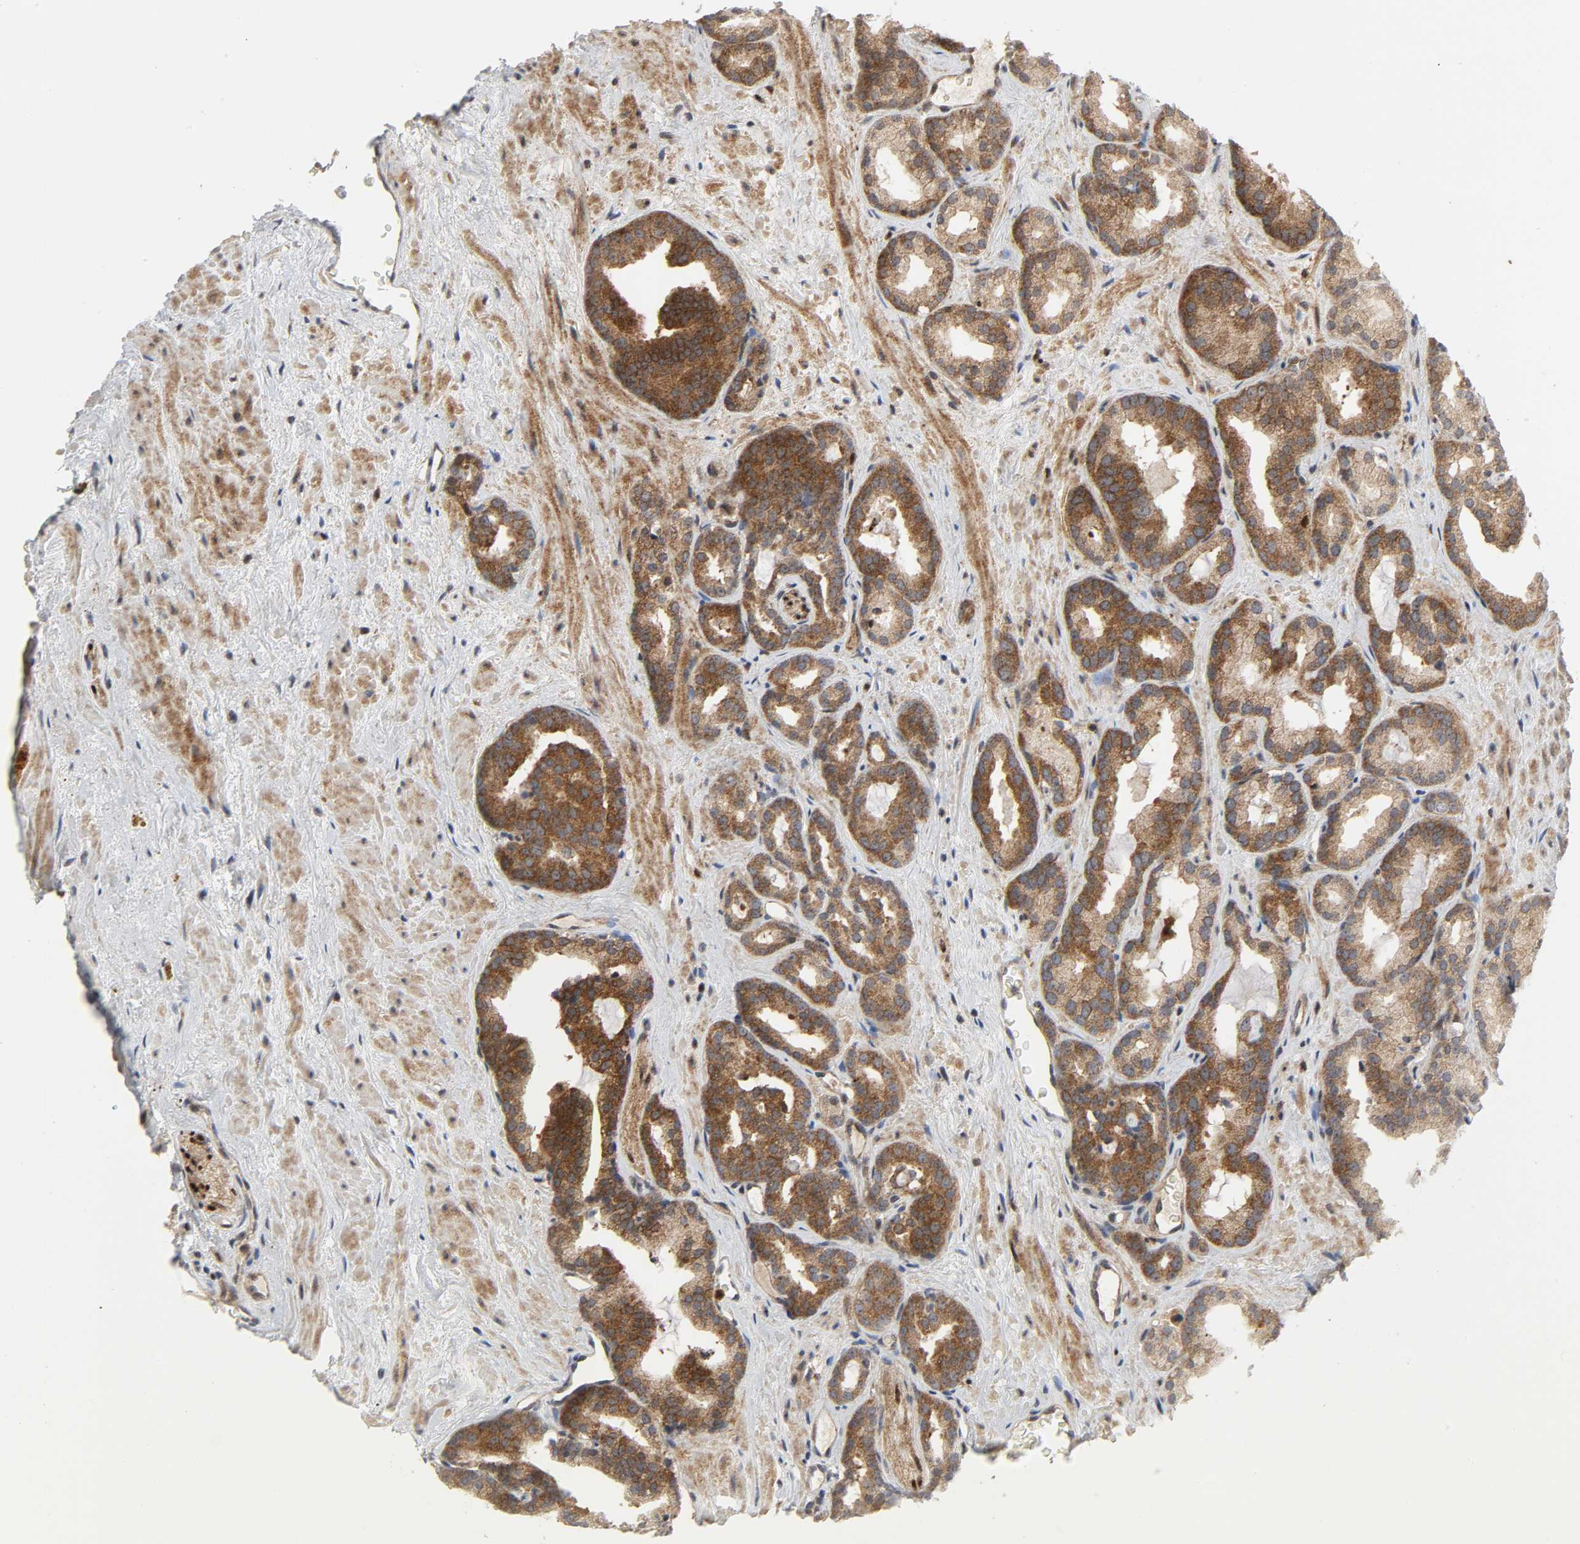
{"staining": {"intensity": "moderate", "quantity": ">75%", "location": "cytoplasmic/membranous"}, "tissue": "prostate cancer", "cell_type": "Tumor cells", "image_type": "cancer", "snomed": [{"axis": "morphology", "description": "Adenocarcinoma, Low grade"}, {"axis": "topography", "description": "Prostate"}], "caption": "This is an image of IHC staining of prostate cancer (low-grade adenocarcinoma), which shows moderate positivity in the cytoplasmic/membranous of tumor cells.", "gene": "CHUK", "patient": {"sex": "male", "age": 63}}